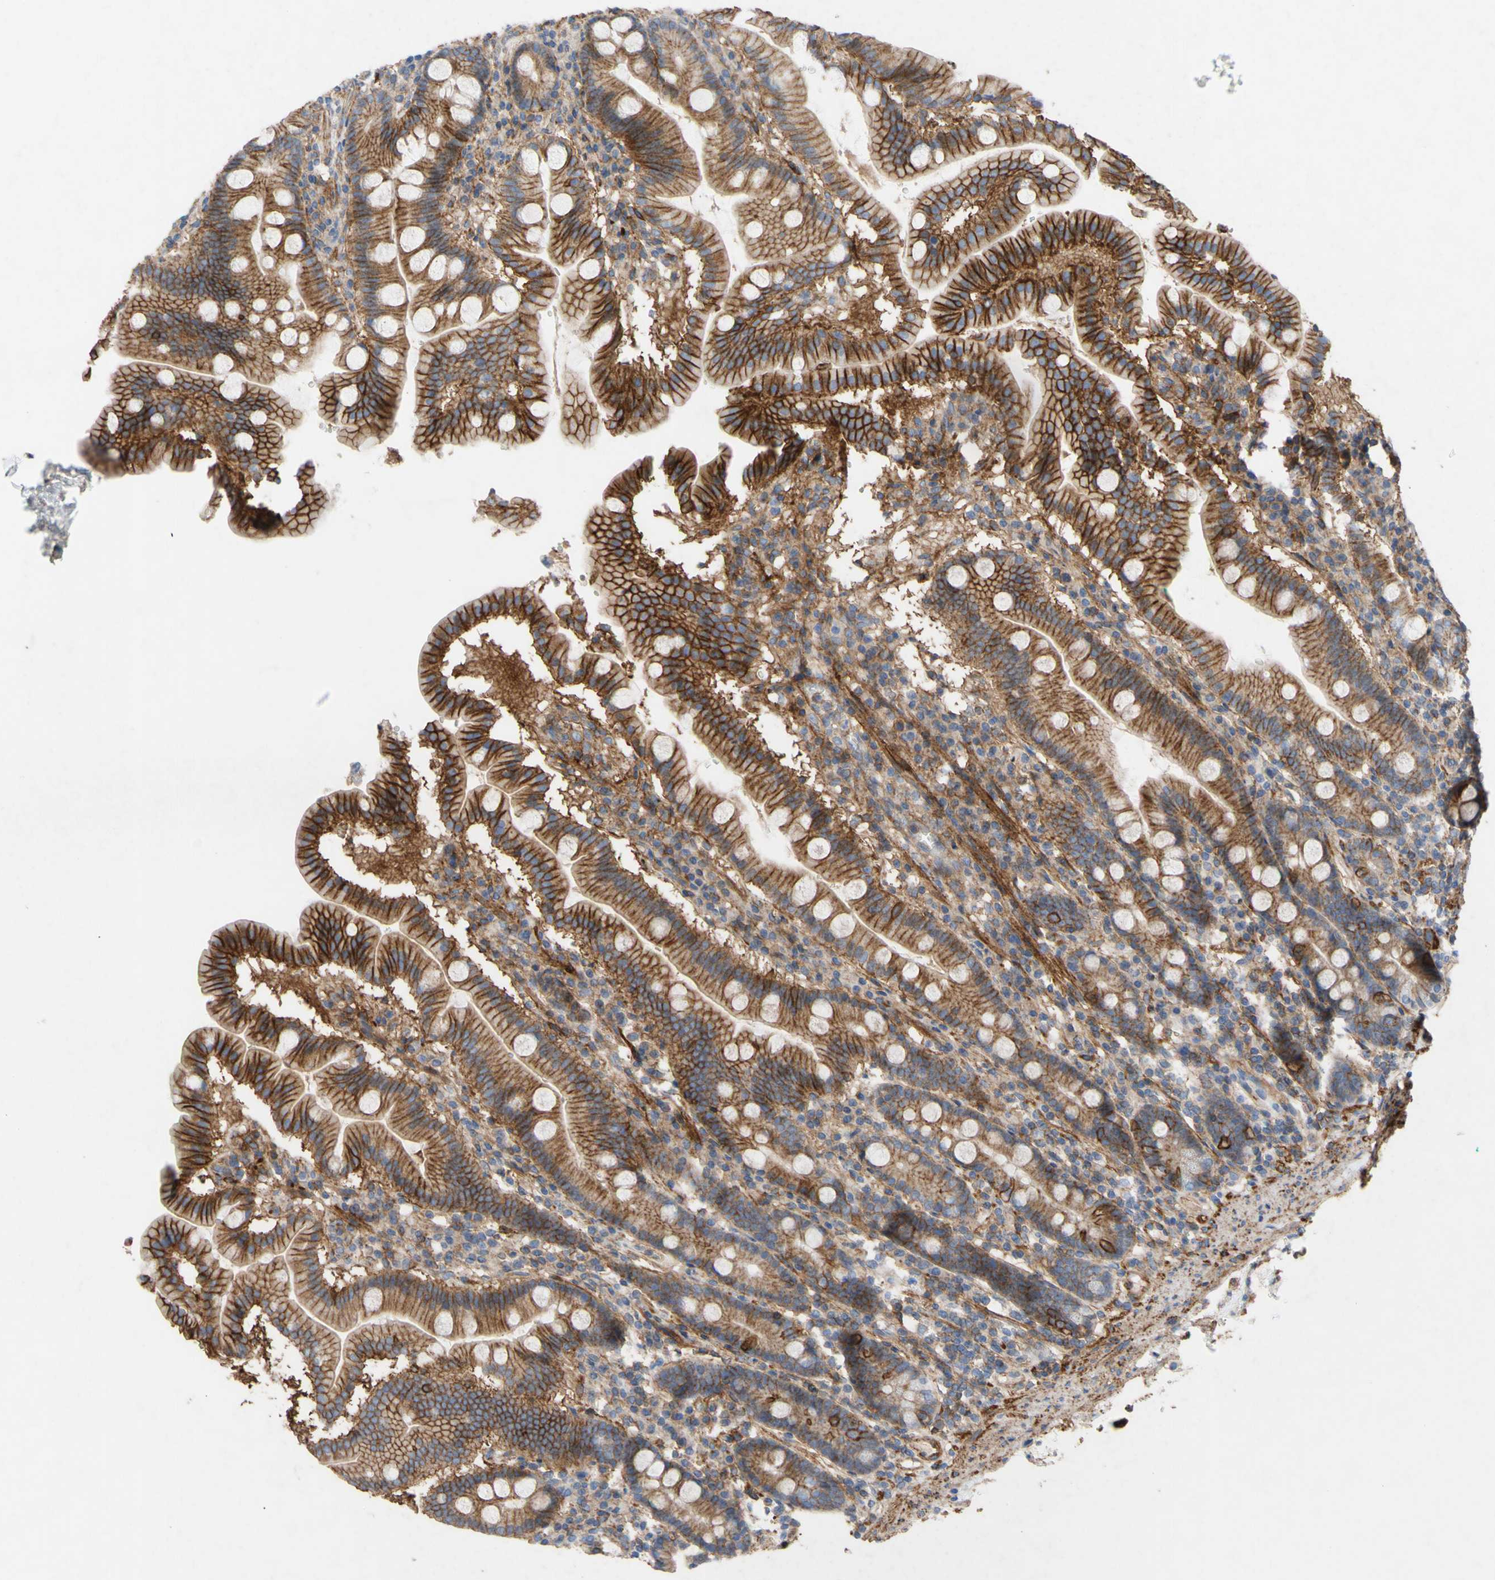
{"staining": {"intensity": "strong", "quantity": ">75%", "location": "cytoplasmic/membranous"}, "tissue": "duodenum", "cell_type": "Glandular cells", "image_type": "normal", "snomed": [{"axis": "morphology", "description": "Normal tissue, NOS"}, {"axis": "topography", "description": "Duodenum"}], "caption": "This photomicrograph demonstrates immunohistochemistry staining of unremarkable duodenum, with high strong cytoplasmic/membranous staining in about >75% of glandular cells.", "gene": "ATP2A3", "patient": {"sex": "male", "age": 50}}